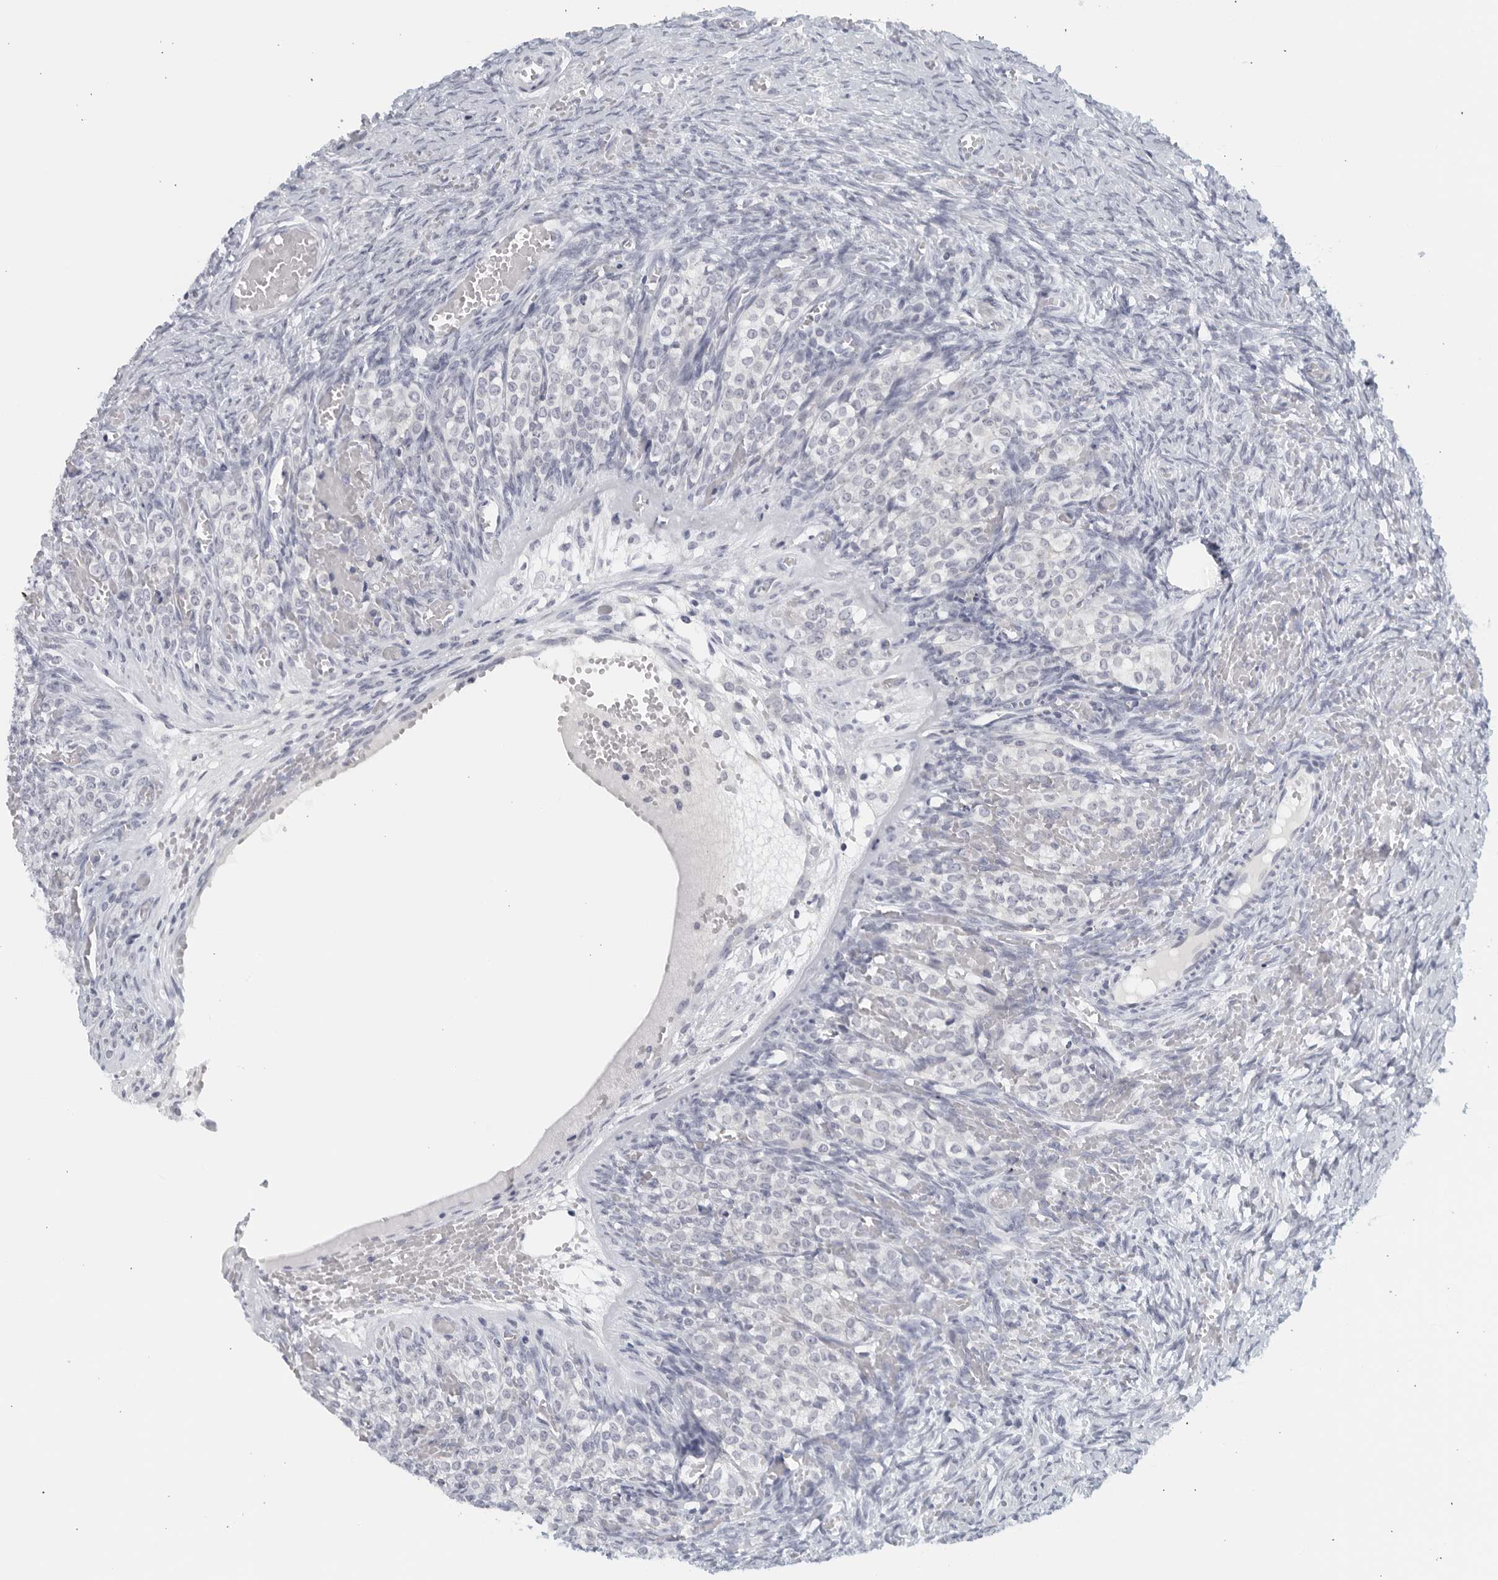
{"staining": {"intensity": "negative", "quantity": "none", "location": "none"}, "tissue": "ovary", "cell_type": "Follicle cells", "image_type": "normal", "snomed": [{"axis": "morphology", "description": "Adenocarcinoma, NOS"}, {"axis": "topography", "description": "Endometrium"}], "caption": "DAB immunohistochemical staining of unremarkable human ovary demonstrates no significant positivity in follicle cells.", "gene": "MATN1", "patient": {"sex": "female", "age": 32}}